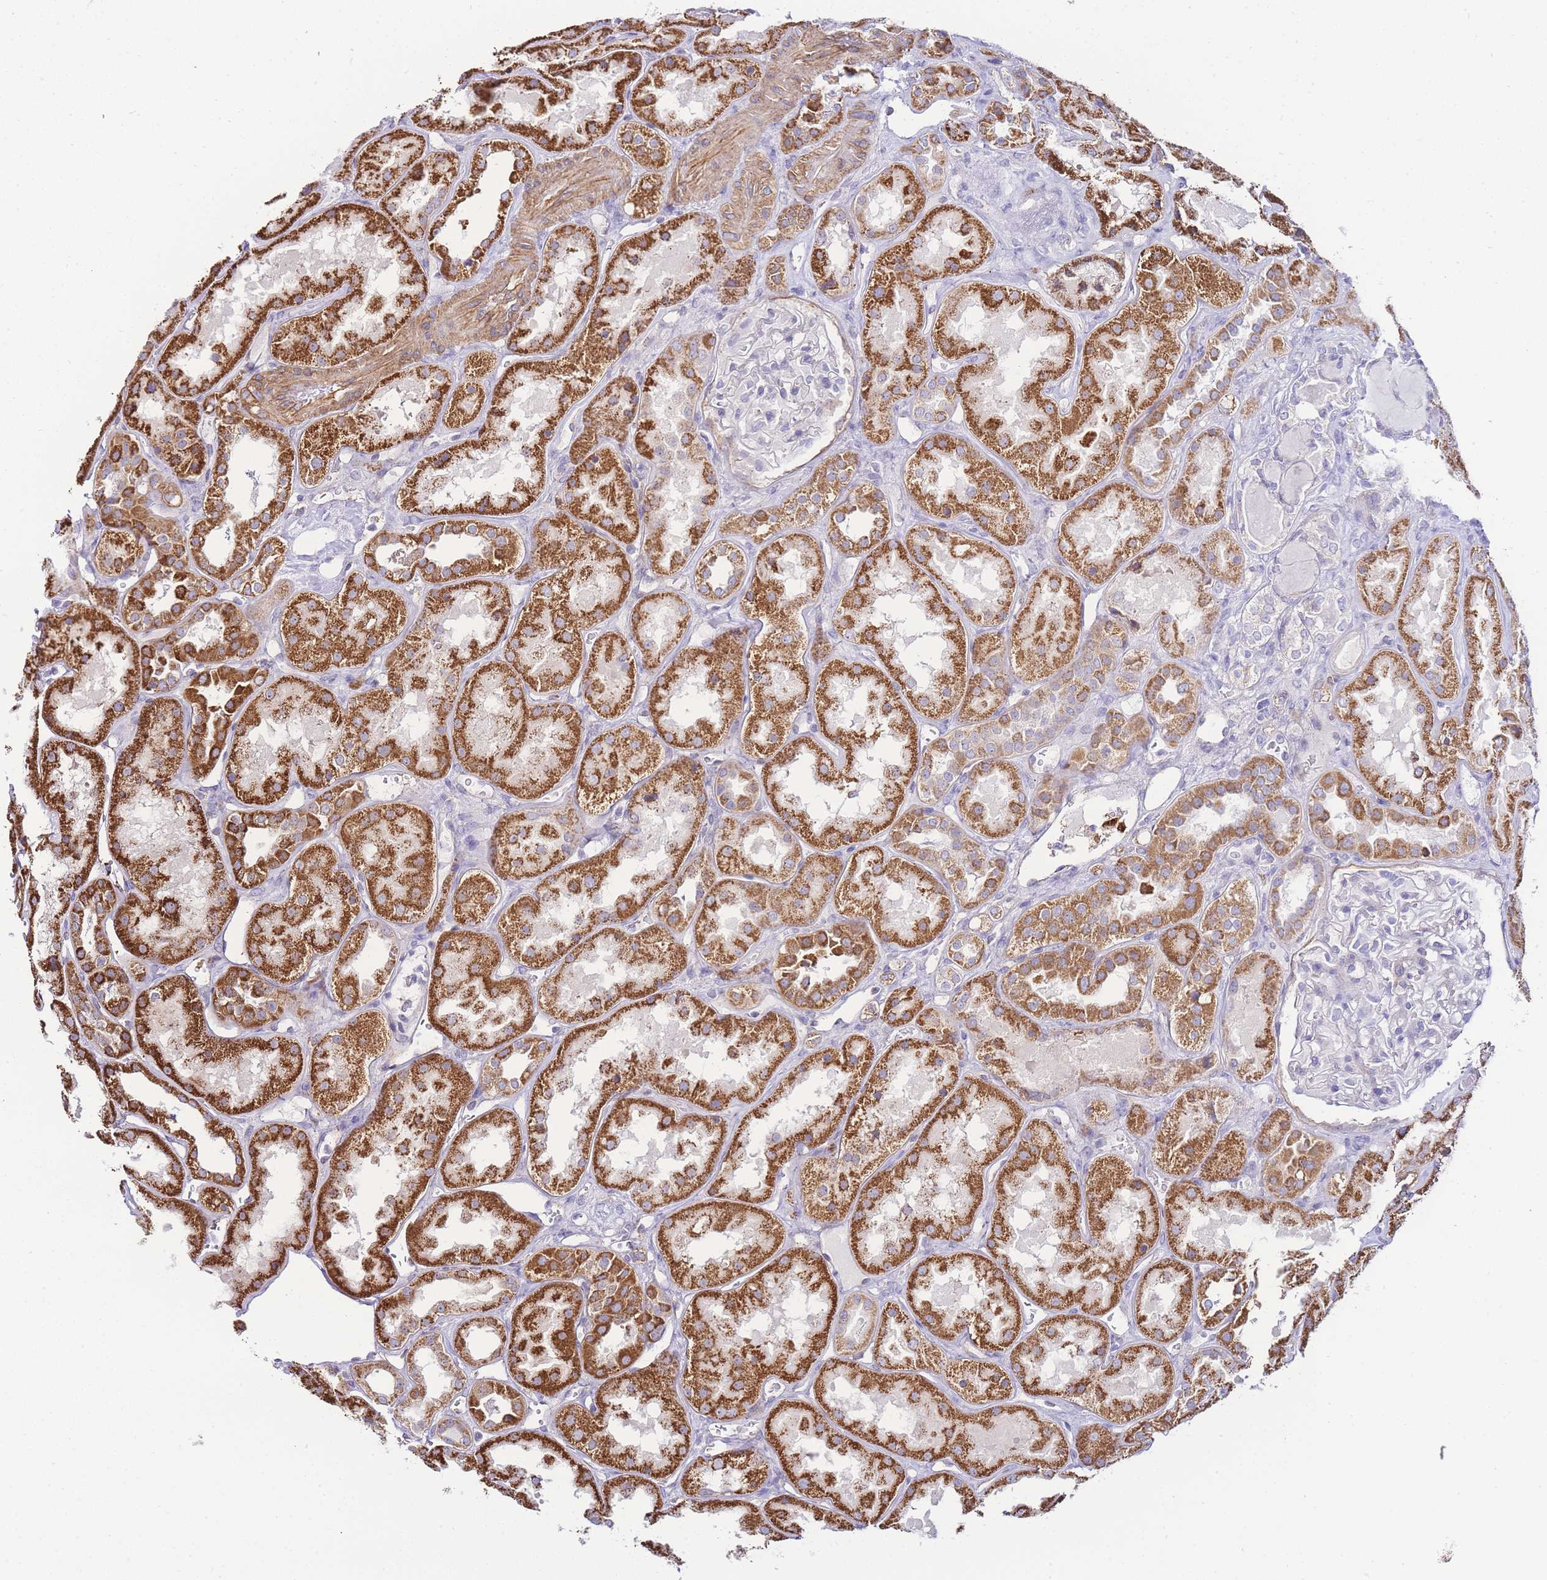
{"staining": {"intensity": "negative", "quantity": "none", "location": "none"}, "tissue": "kidney", "cell_type": "Cells in glomeruli", "image_type": "normal", "snomed": [{"axis": "morphology", "description": "Normal tissue, NOS"}, {"axis": "topography", "description": "Kidney"}], "caption": "Human kidney stained for a protein using IHC displays no expression in cells in glomeruli.", "gene": "PDCD7", "patient": {"sex": "male", "age": 70}}